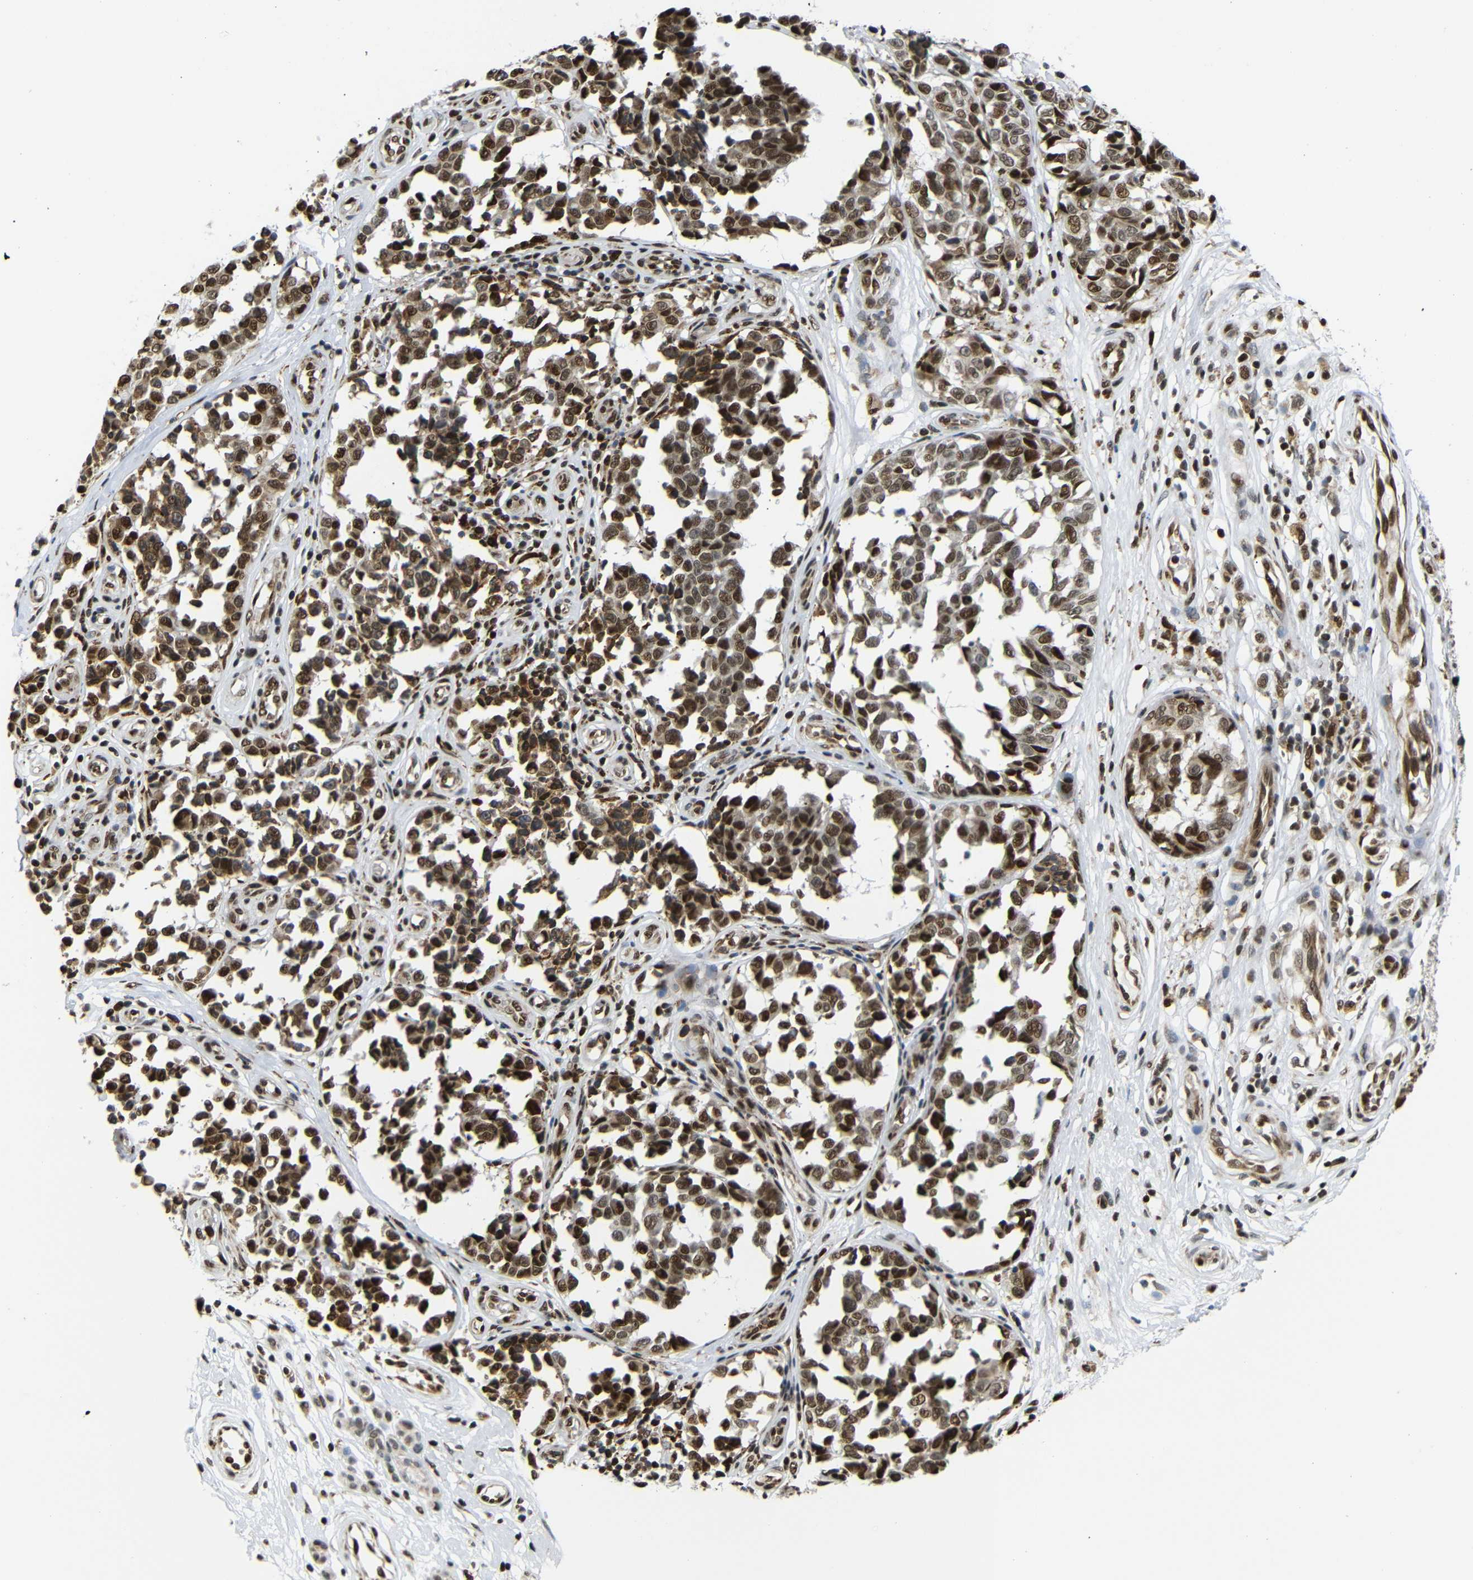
{"staining": {"intensity": "strong", "quantity": ">75%", "location": "cytoplasmic/membranous,nuclear"}, "tissue": "melanoma", "cell_type": "Tumor cells", "image_type": "cancer", "snomed": [{"axis": "morphology", "description": "Malignant melanoma, NOS"}, {"axis": "topography", "description": "Skin"}], "caption": "IHC (DAB) staining of human malignant melanoma demonstrates strong cytoplasmic/membranous and nuclear protein staining in approximately >75% of tumor cells.", "gene": "SPCS2", "patient": {"sex": "female", "age": 64}}